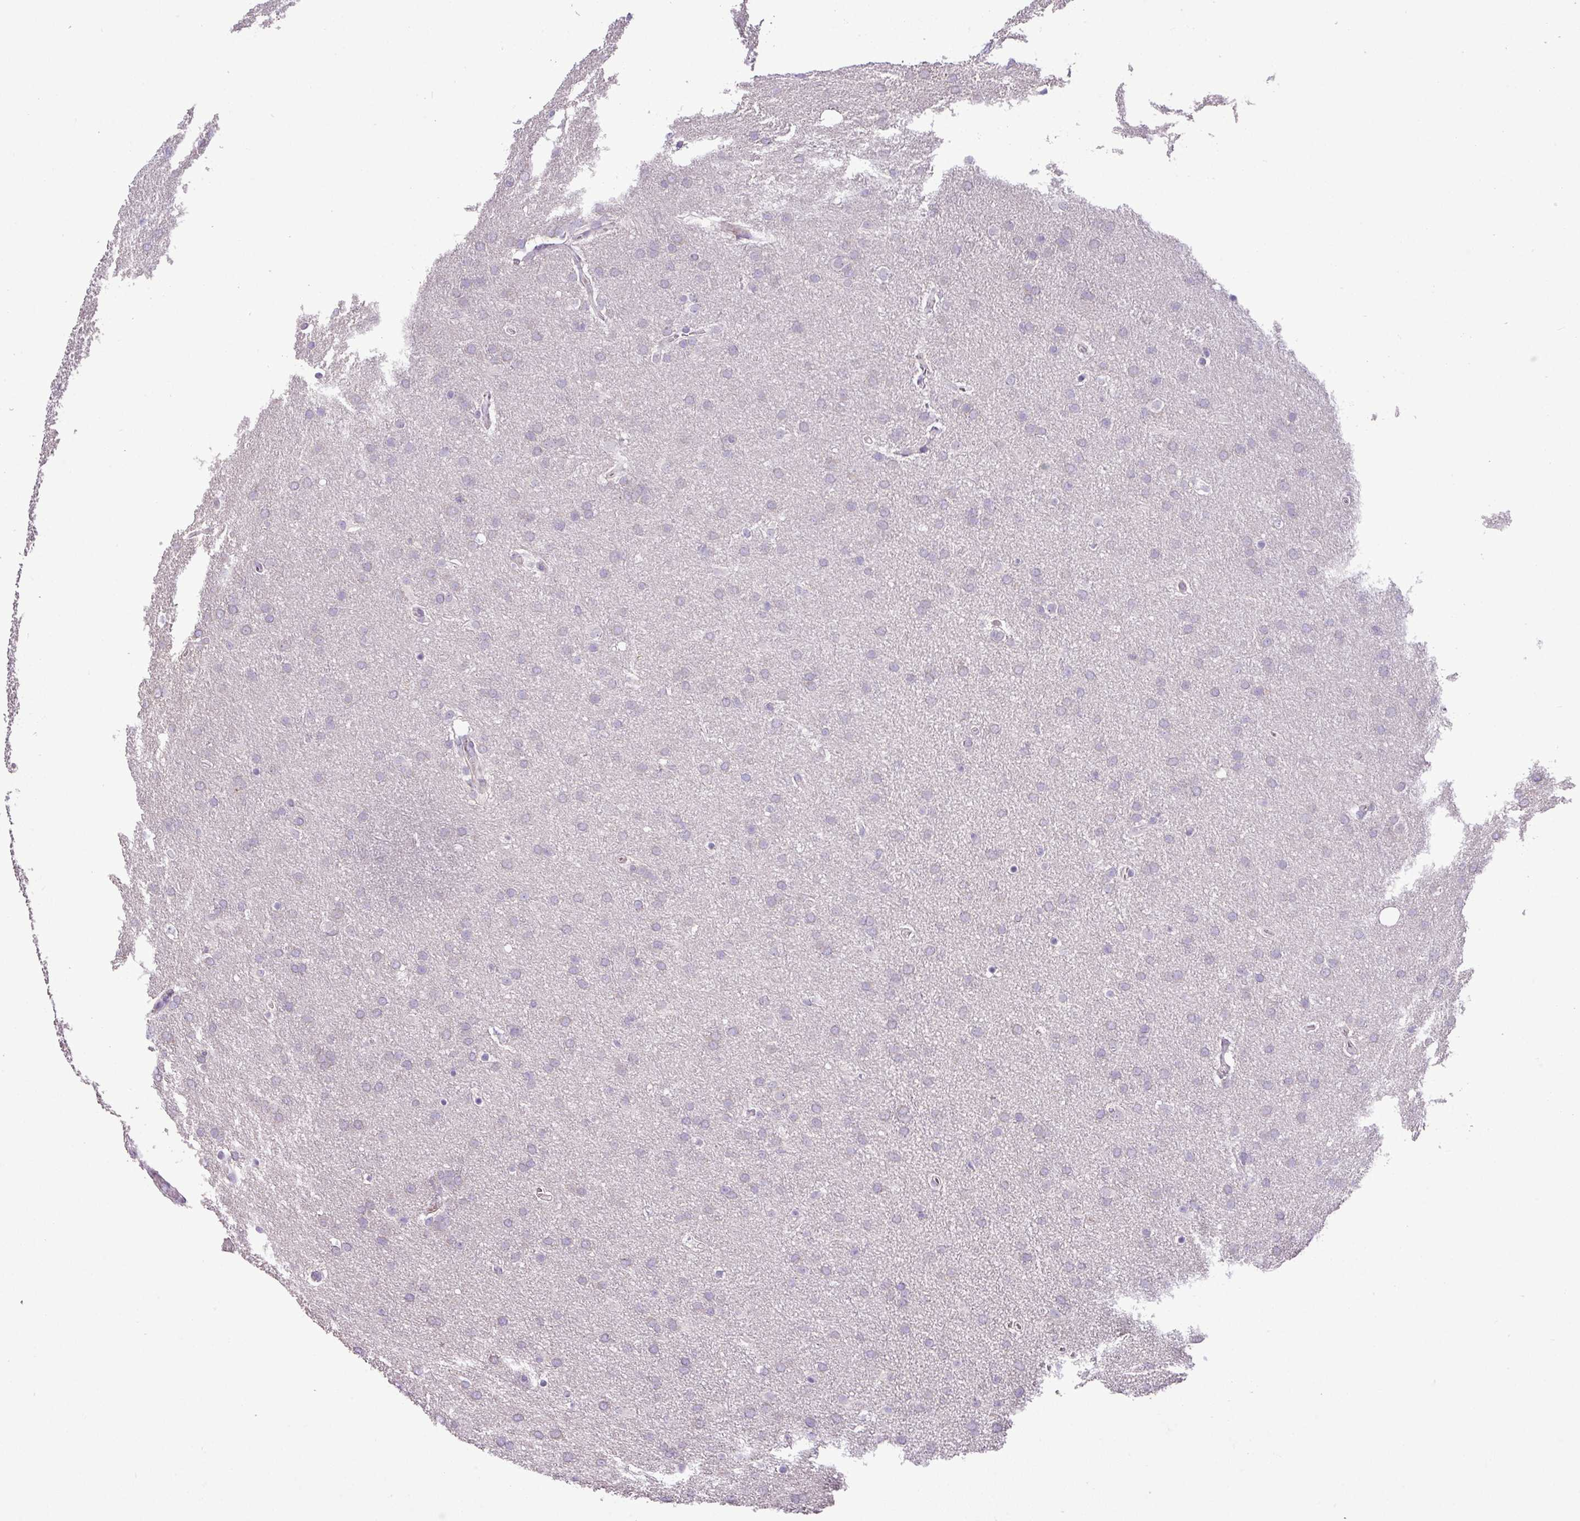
{"staining": {"intensity": "negative", "quantity": "none", "location": "none"}, "tissue": "glioma", "cell_type": "Tumor cells", "image_type": "cancer", "snomed": [{"axis": "morphology", "description": "Glioma, malignant, Low grade"}, {"axis": "topography", "description": "Brain"}], "caption": "IHC of human glioma demonstrates no staining in tumor cells.", "gene": "MOCS3", "patient": {"sex": "female", "age": 32}}